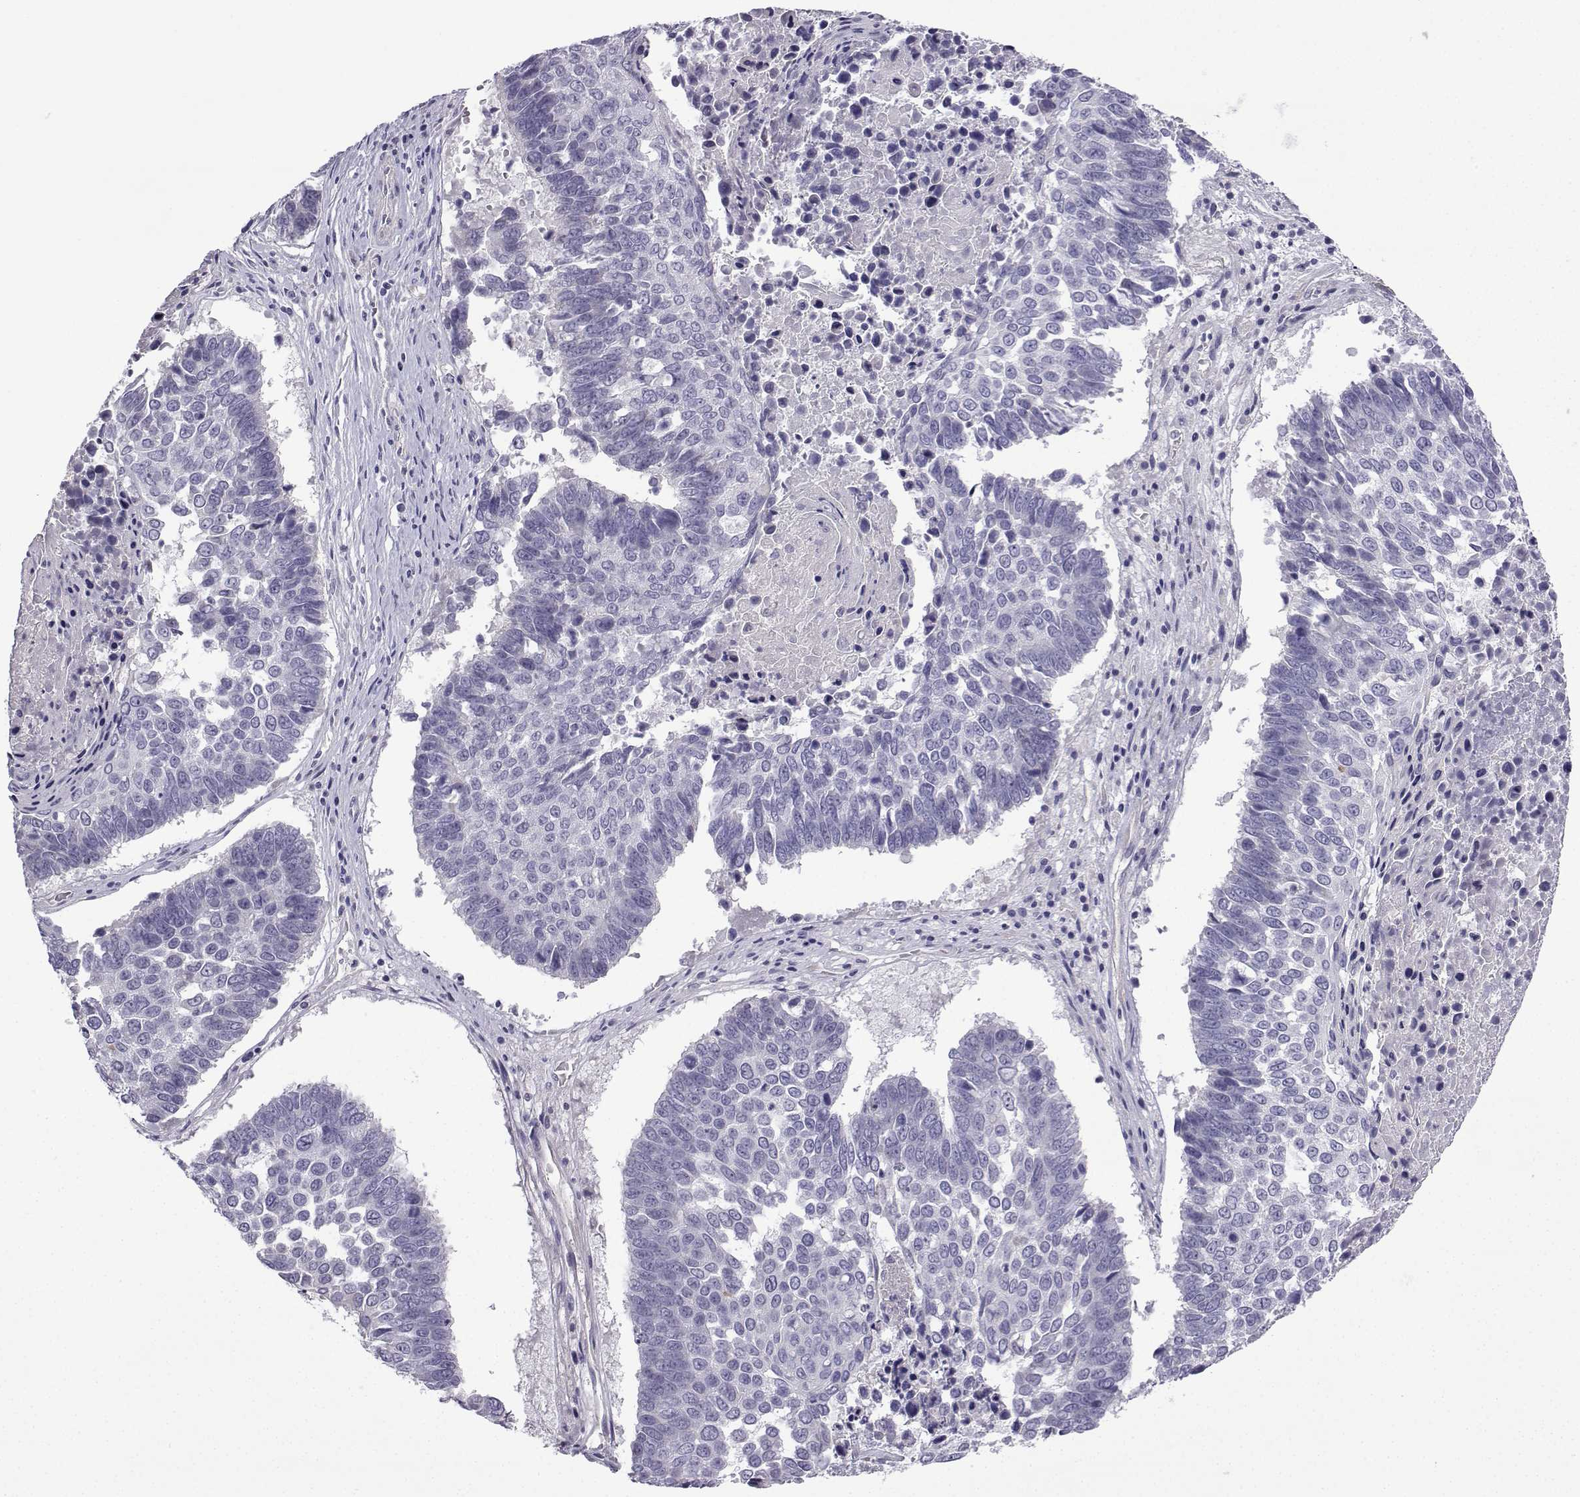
{"staining": {"intensity": "negative", "quantity": "none", "location": "none"}, "tissue": "lung cancer", "cell_type": "Tumor cells", "image_type": "cancer", "snomed": [{"axis": "morphology", "description": "Squamous cell carcinoma, NOS"}, {"axis": "topography", "description": "Lung"}], "caption": "Protein analysis of squamous cell carcinoma (lung) demonstrates no significant staining in tumor cells. The staining is performed using DAB (3,3'-diaminobenzidine) brown chromogen with nuclei counter-stained in using hematoxylin.", "gene": "SPACA7", "patient": {"sex": "male", "age": 73}}